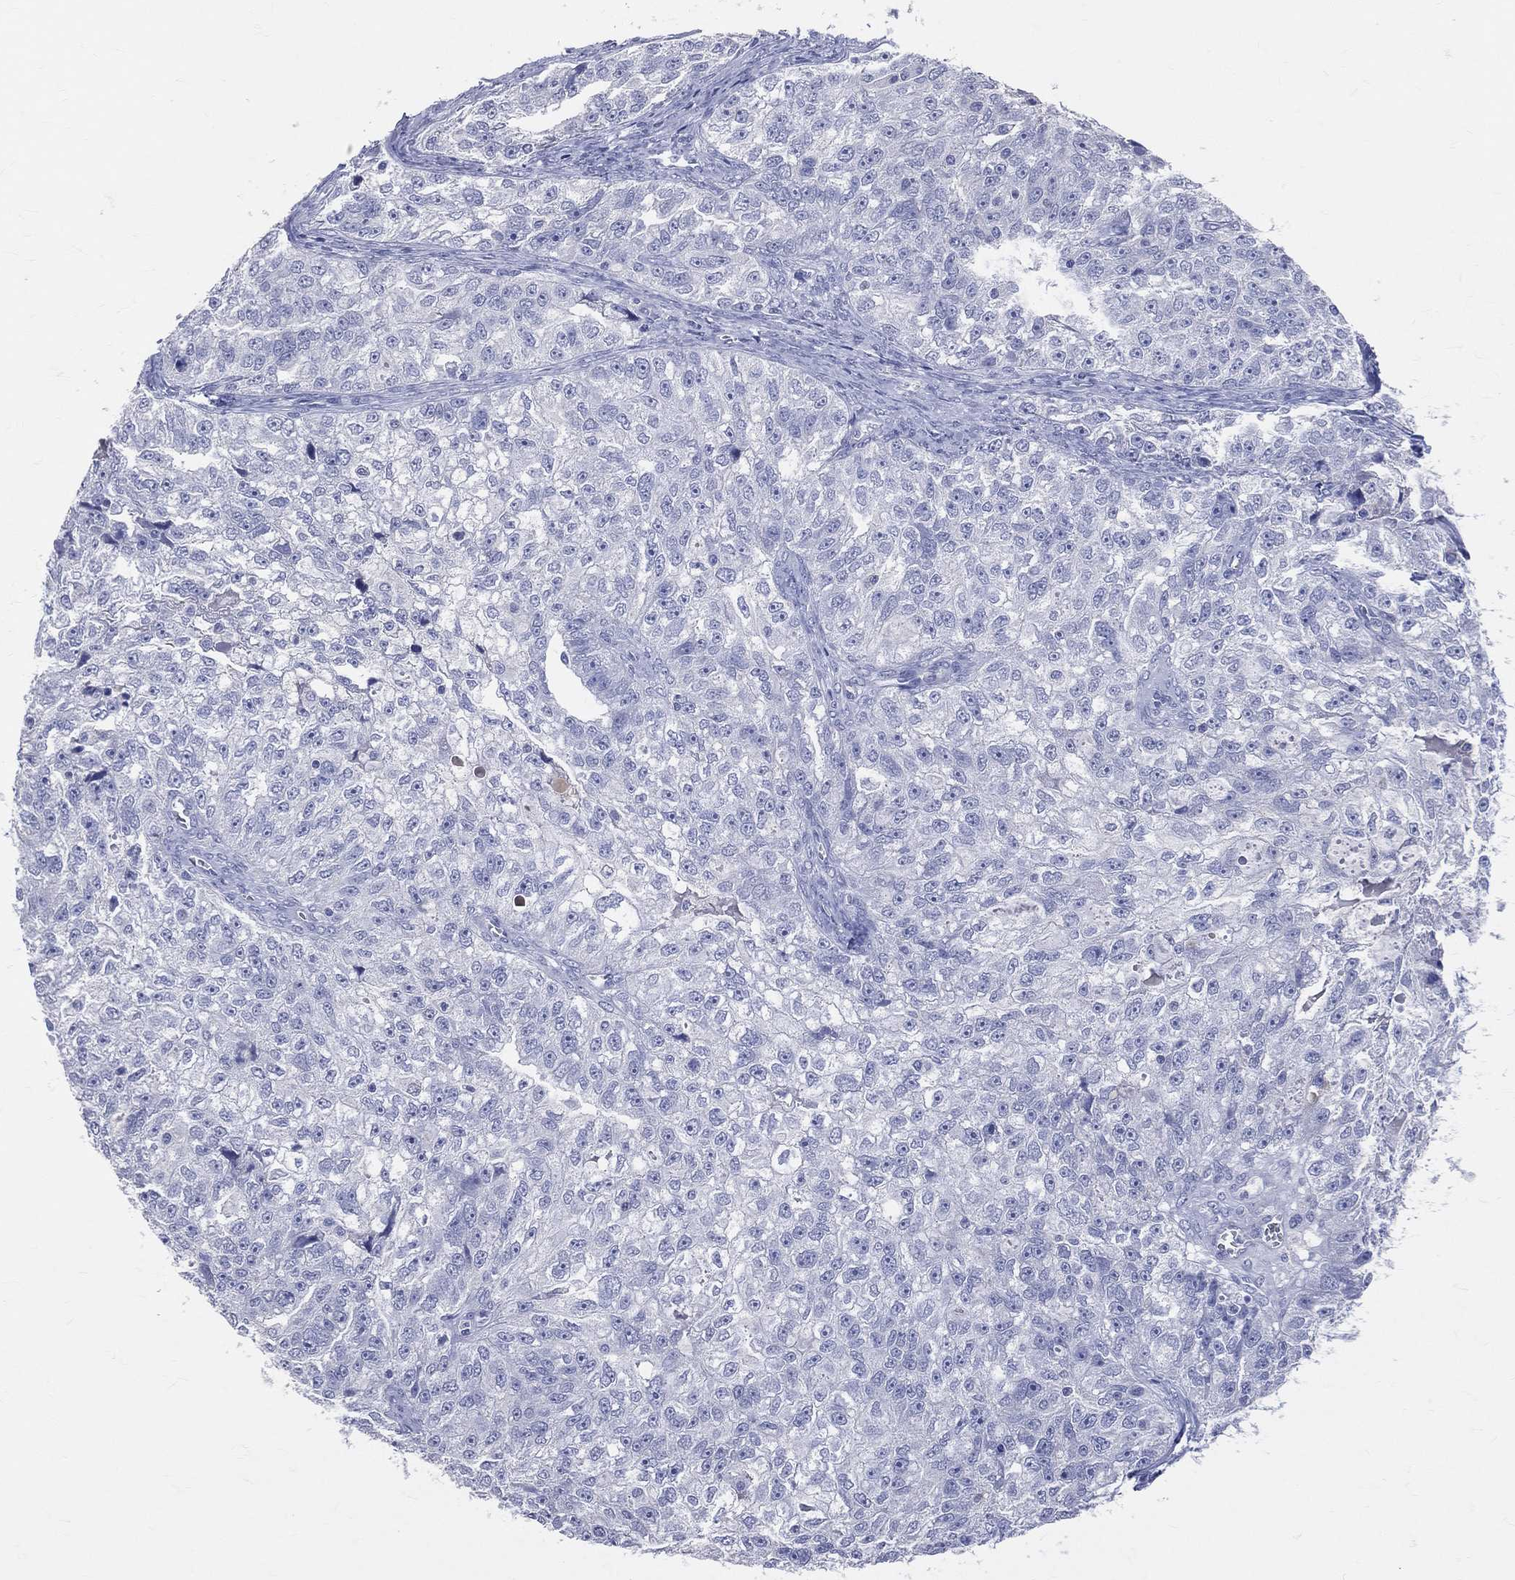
{"staining": {"intensity": "negative", "quantity": "none", "location": "none"}, "tissue": "ovarian cancer", "cell_type": "Tumor cells", "image_type": "cancer", "snomed": [{"axis": "morphology", "description": "Cystadenocarcinoma, serous, NOS"}, {"axis": "topography", "description": "Ovary"}], "caption": "There is no significant positivity in tumor cells of ovarian serous cystadenocarcinoma.", "gene": "LAT", "patient": {"sex": "female", "age": 51}}